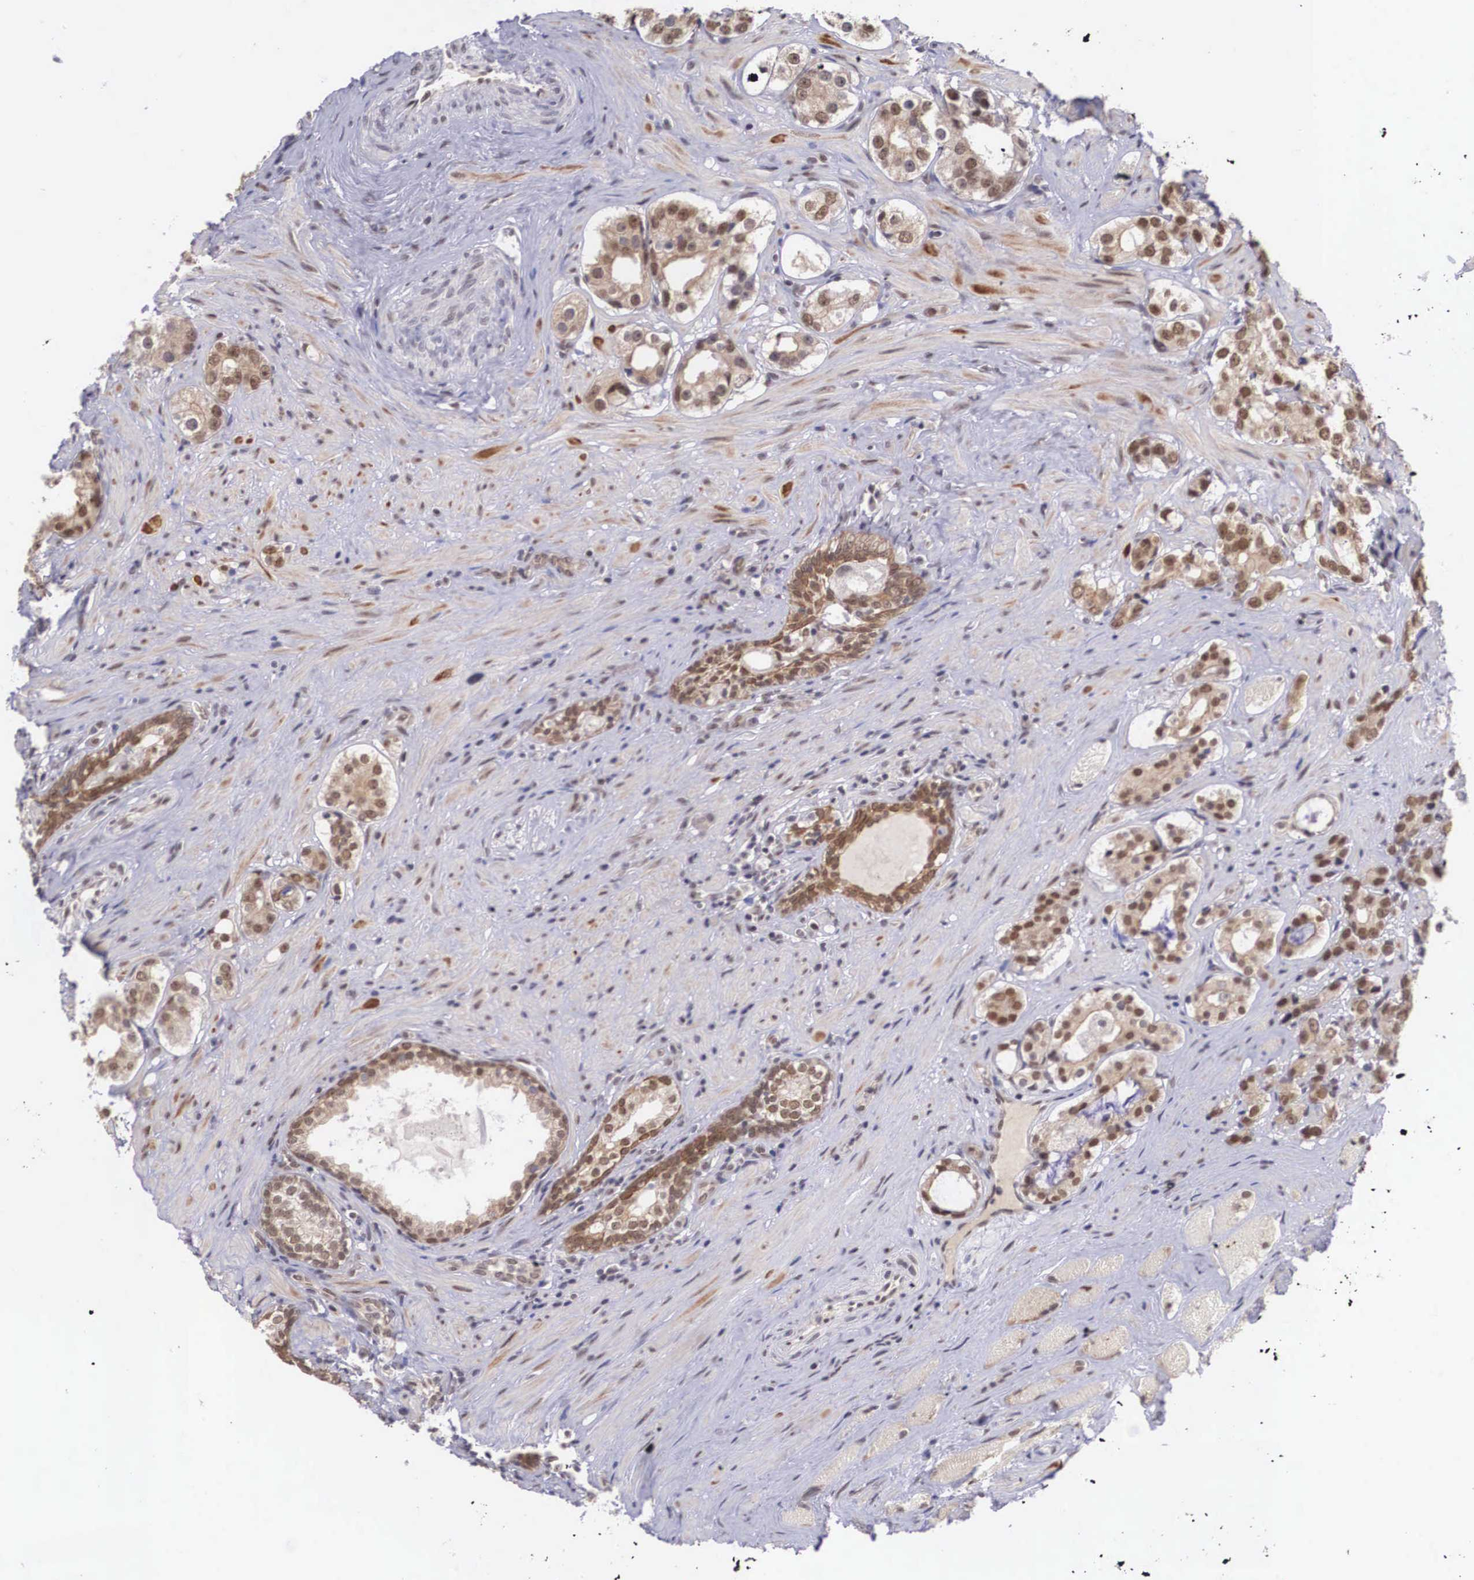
{"staining": {"intensity": "moderate", "quantity": ">75%", "location": "cytoplasmic/membranous,nuclear"}, "tissue": "prostate cancer", "cell_type": "Tumor cells", "image_type": "cancer", "snomed": [{"axis": "morphology", "description": "Adenocarcinoma, Medium grade"}, {"axis": "topography", "description": "Prostate"}], "caption": "Medium-grade adenocarcinoma (prostate) was stained to show a protein in brown. There is medium levels of moderate cytoplasmic/membranous and nuclear expression in approximately >75% of tumor cells.", "gene": "NINL", "patient": {"sex": "male", "age": 73}}